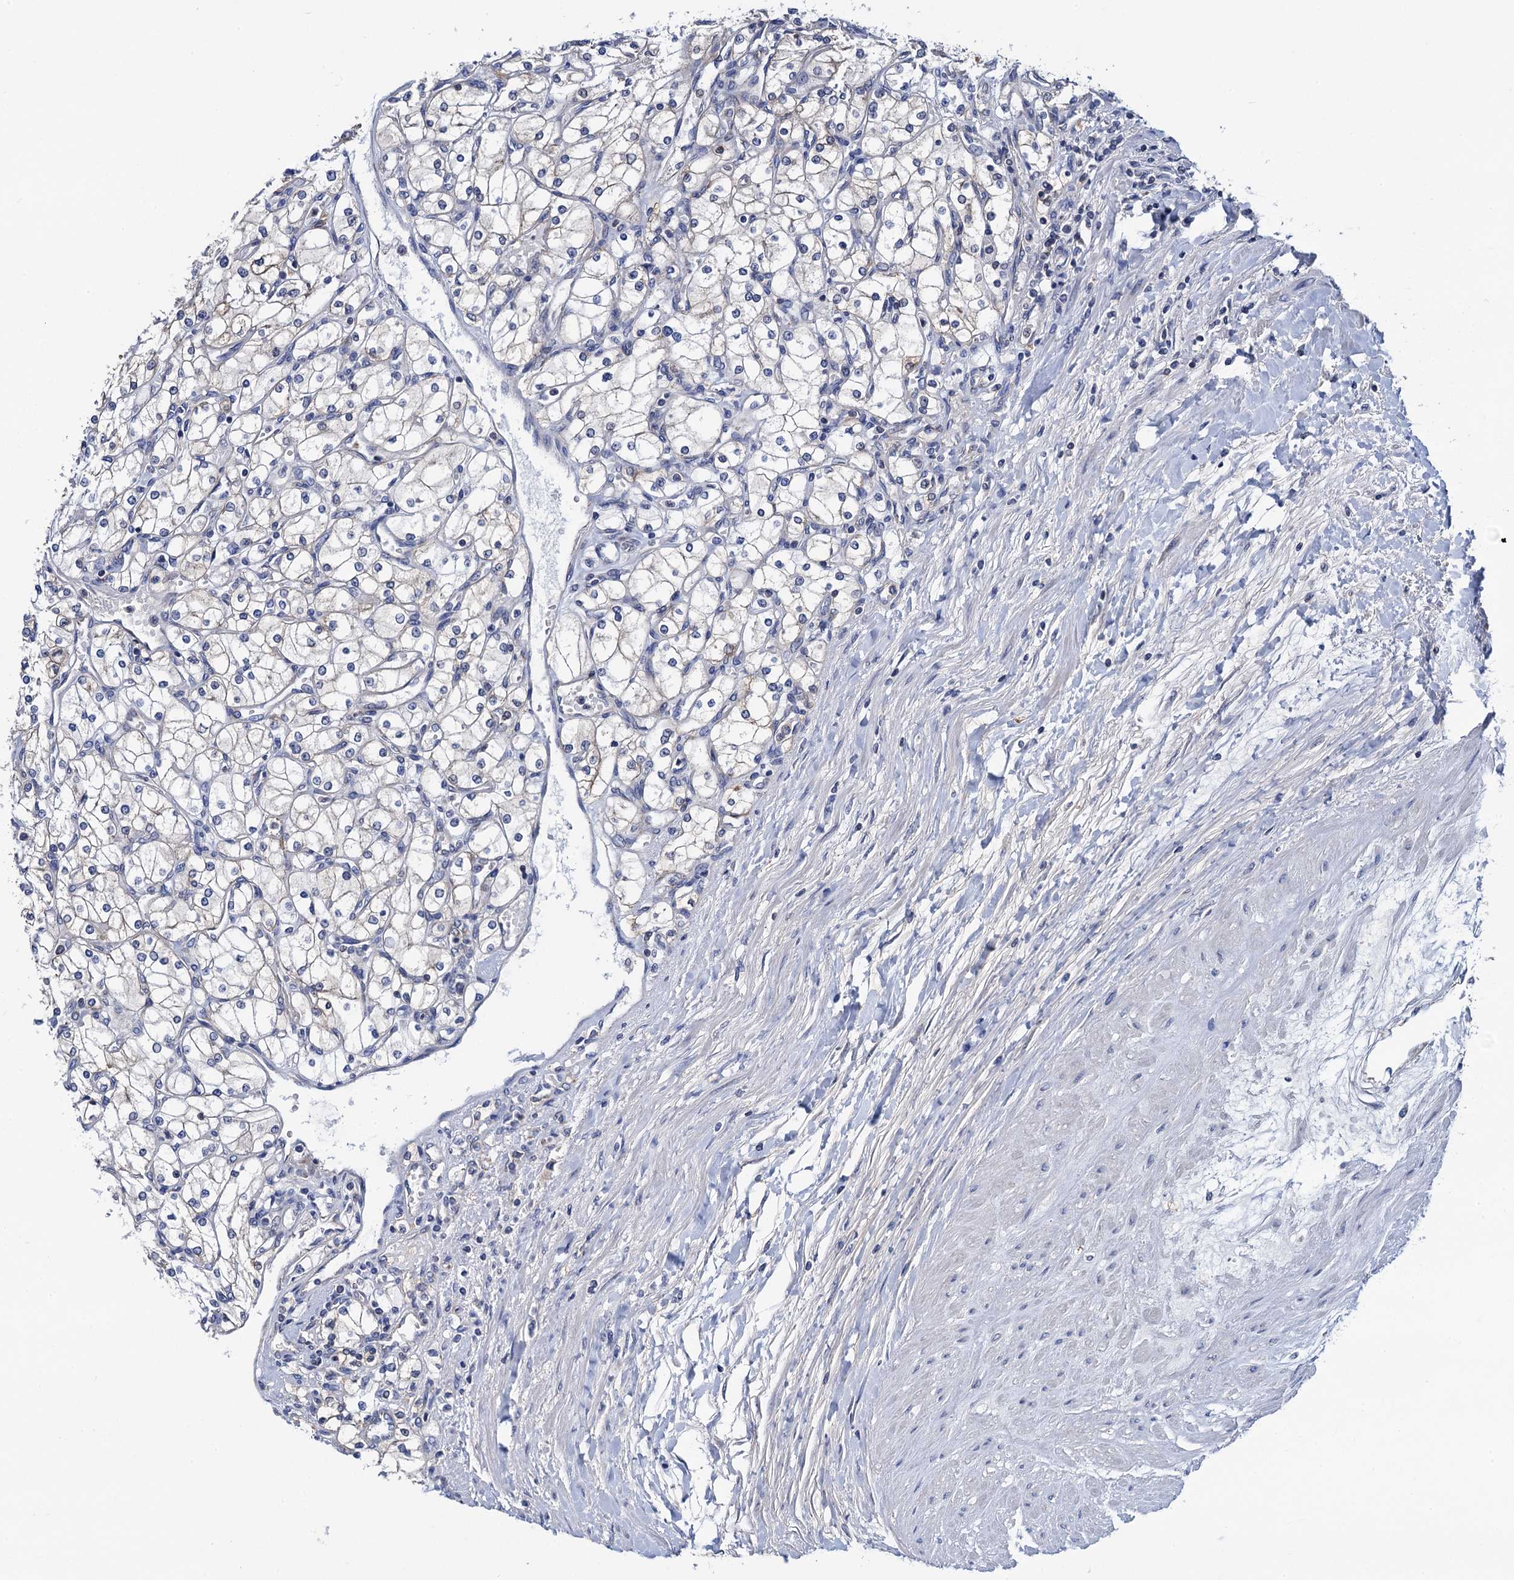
{"staining": {"intensity": "negative", "quantity": "none", "location": "none"}, "tissue": "renal cancer", "cell_type": "Tumor cells", "image_type": "cancer", "snomed": [{"axis": "morphology", "description": "Adenocarcinoma, NOS"}, {"axis": "topography", "description": "Kidney"}], "caption": "Renal cancer was stained to show a protein in brown. There is no significant positivity in tumor cells.", "gene": "PTCD3", "patient": {"sex": "male", "age": 80}}